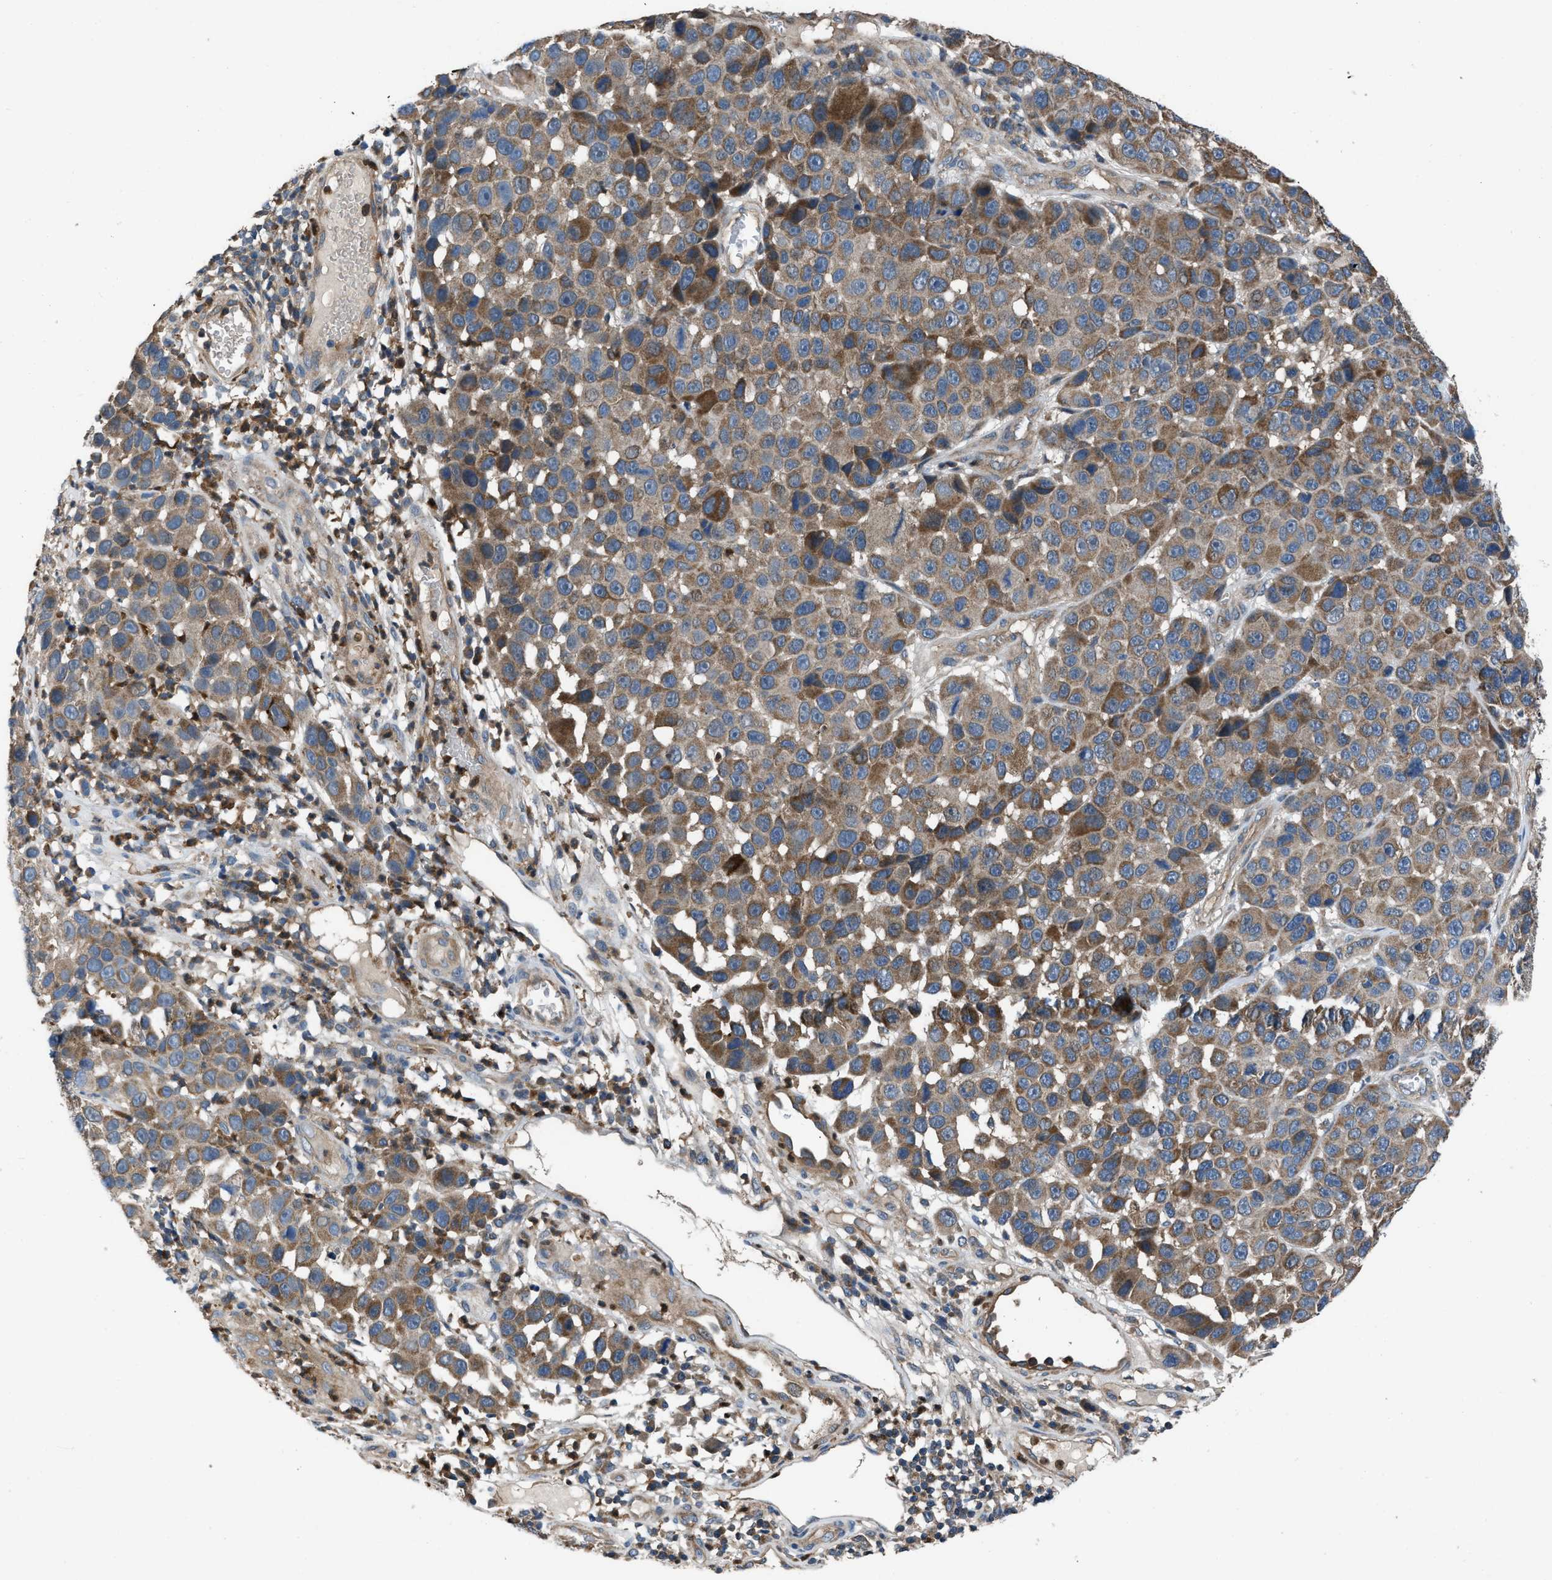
{"staining": {"intensity": "moderate", "quantity": ">75%", "location": "cytoplasmic/membranous"}, "tissue": "melanoma", "cell_type": "Tumor cells", "image_type": "cancer", "snomed": [{"axis": "morphology", "description": "Malignant melanoma, NOS"}, {"axis": "topography", "description": "Skin"}], "caption": "Immunohistochemistry (IHC) micrograph of neoplastic tissue: human melanoma stained using IHC exhibits medium levels of moderate protein expression localized specifically in the cytoplasmic/membranous of tumor cells, appearing as a cytoplasmic/membranous brown color.", "gene": "USP25", "patient": {"sex": "male", "age": 53}}